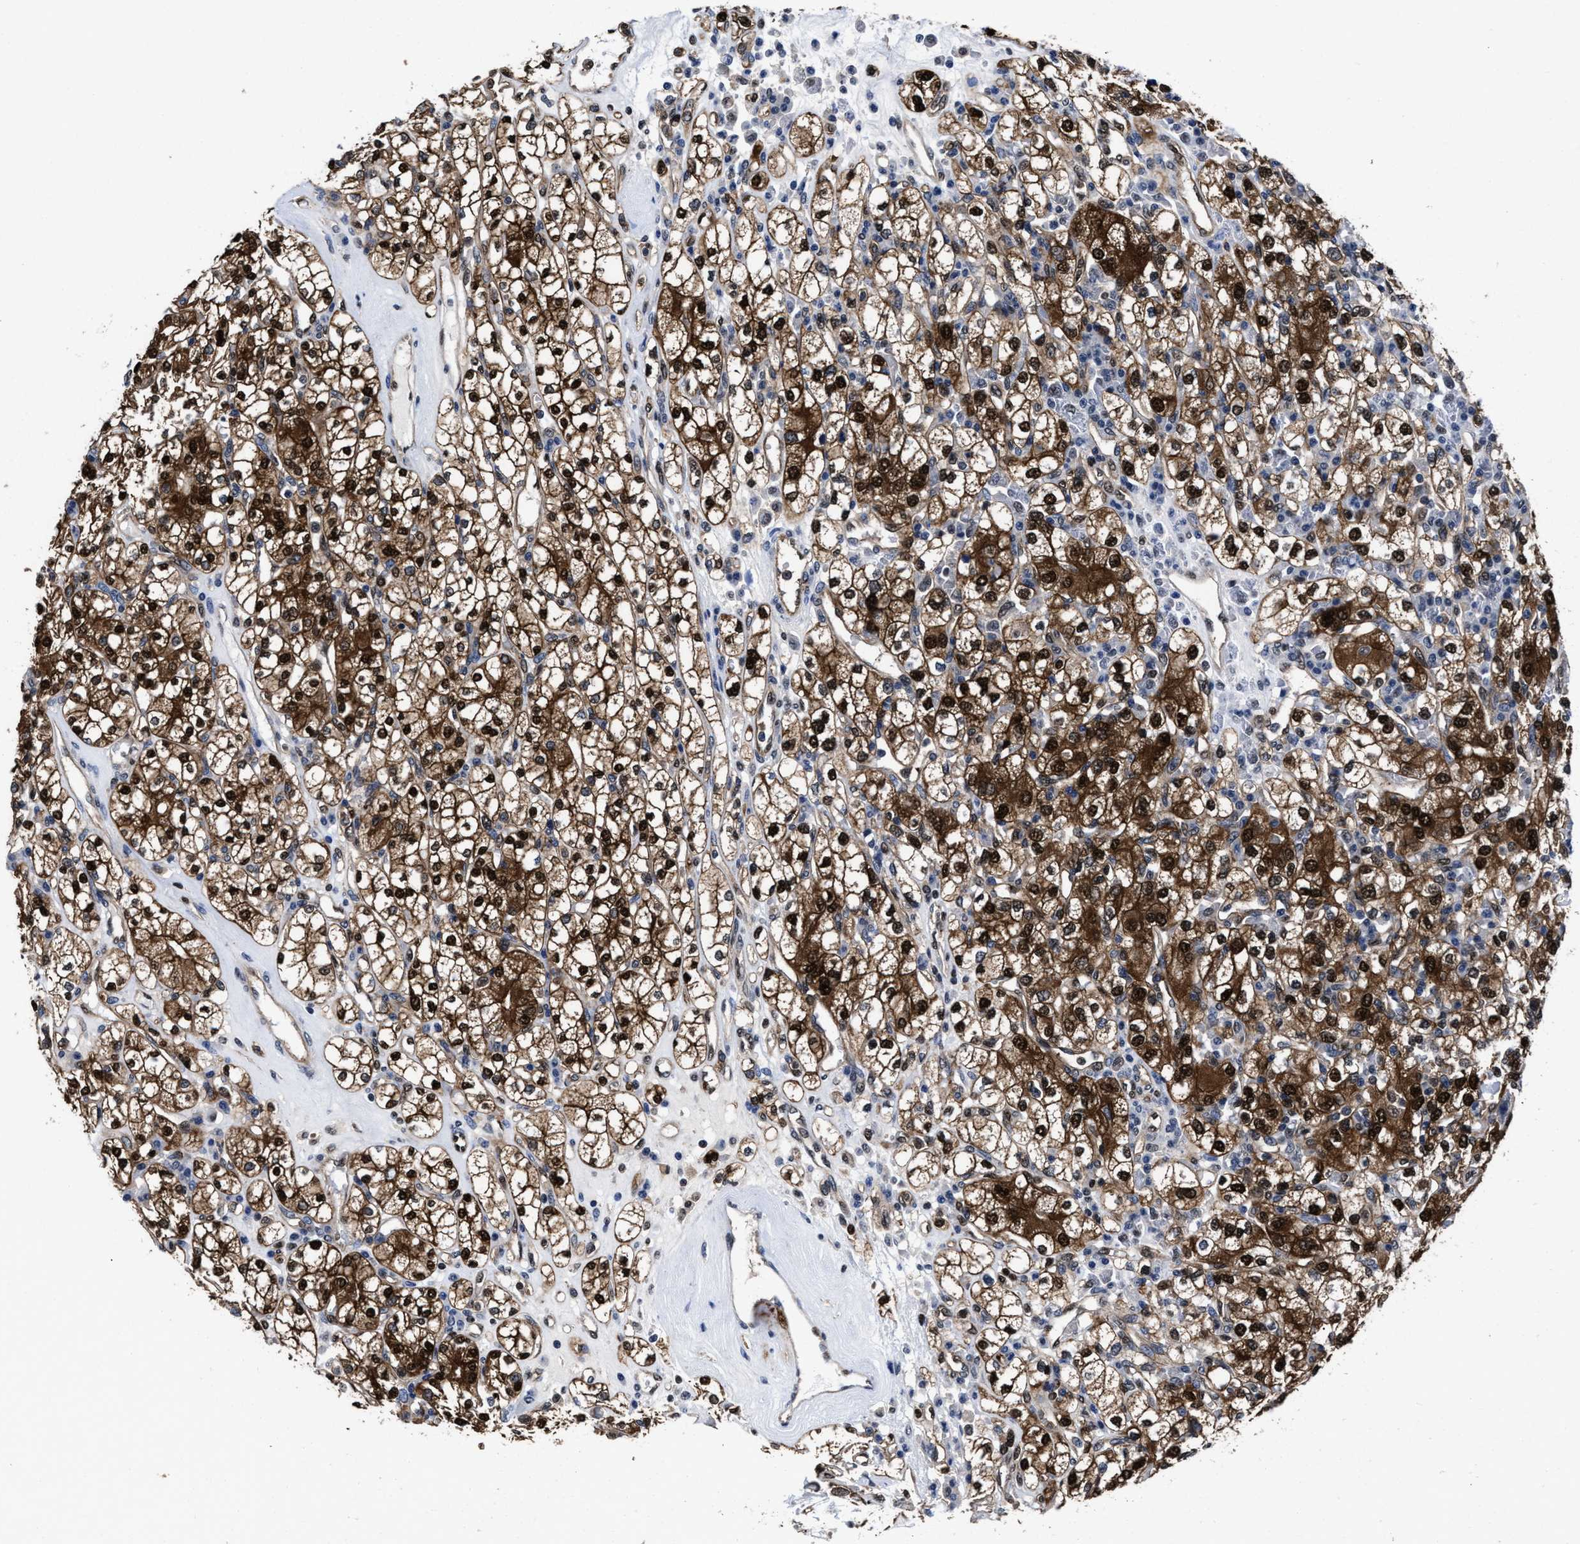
{"staining": {"intensity": "strong", "quantity": ">75%", "location": "cytoplasmic/membranous,nuclear"}, "tissue": "renal cancer", "cell_type": "Tumor cells", "image_type": "cancer", "snomed": [{"axis": "morphology", "description": "Adenocarcinoma, NOS"}, {"axis": "topography", "description": "Kidney"}], "caption": "Approximately >75% of tumor cells in renal cancer reveal strong cytoplasmic/membranous and nuclear protein staining as visualized by brown immunohistochemical staining.", "gene": "ACLY", "patient": {"sex": "male", "age": 77}}